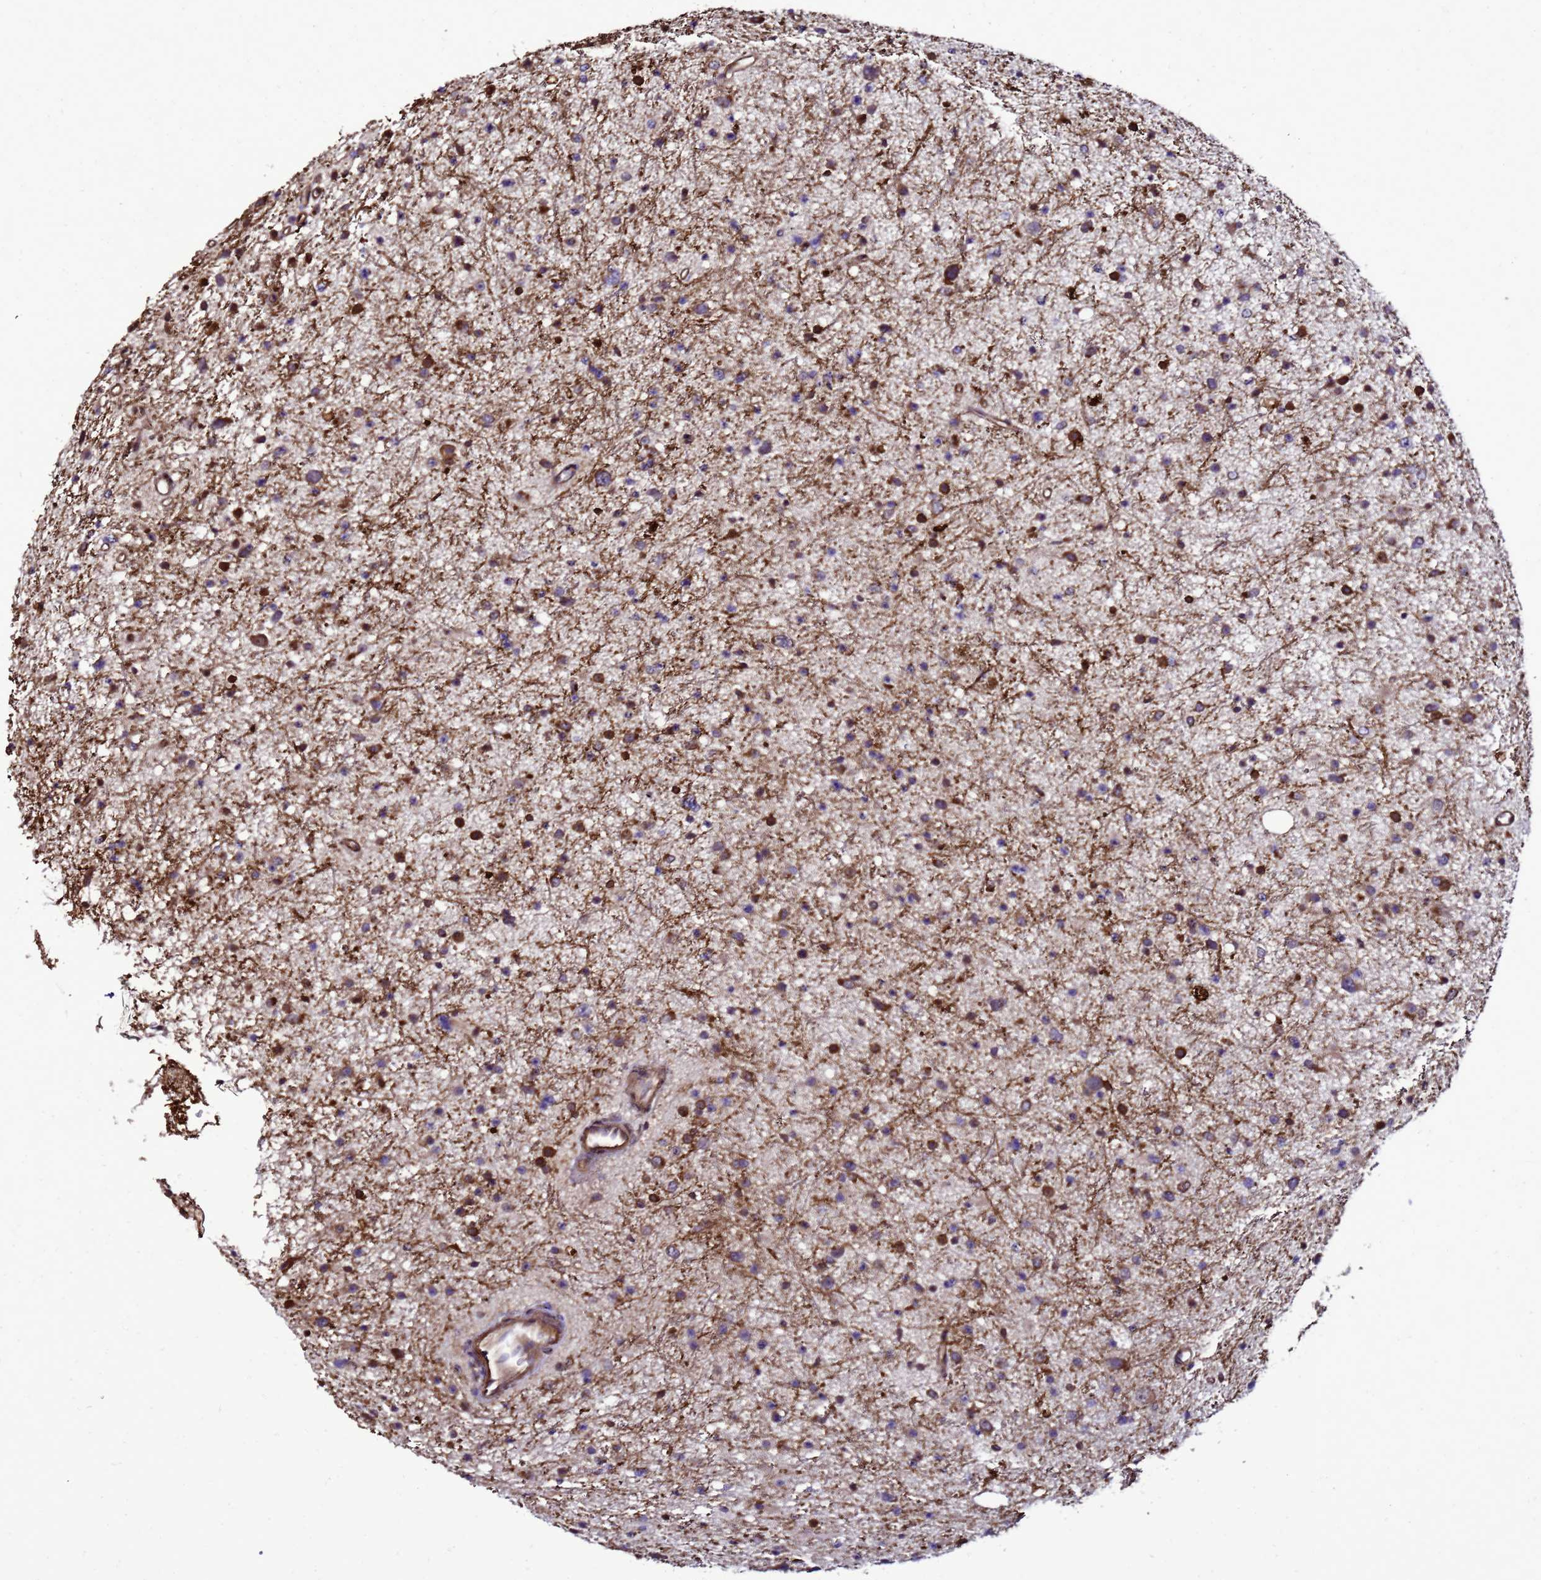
{"staining": {"intensity": "strong", "quantity": "25%-75%", "location": "cytoplasmic/membranous"}, "tissue": "glioma", "cell_type": "Tumor cells", "image_type": "cancer", "snomed": [{"axis": "morphology", "description": "Glioma, malignant, Low grade"}, {"axis": "topography", "description": "Cerebral cortex"}], "caption": "IHC photomicrograph of glioma stained for a protein (brown), which reveals high levels of strong cytoplasmic/membranous expression in about 25%-75% of tumor cells.", "gene": "TRABD", "patient": {"sex": "female", "age": 39}}